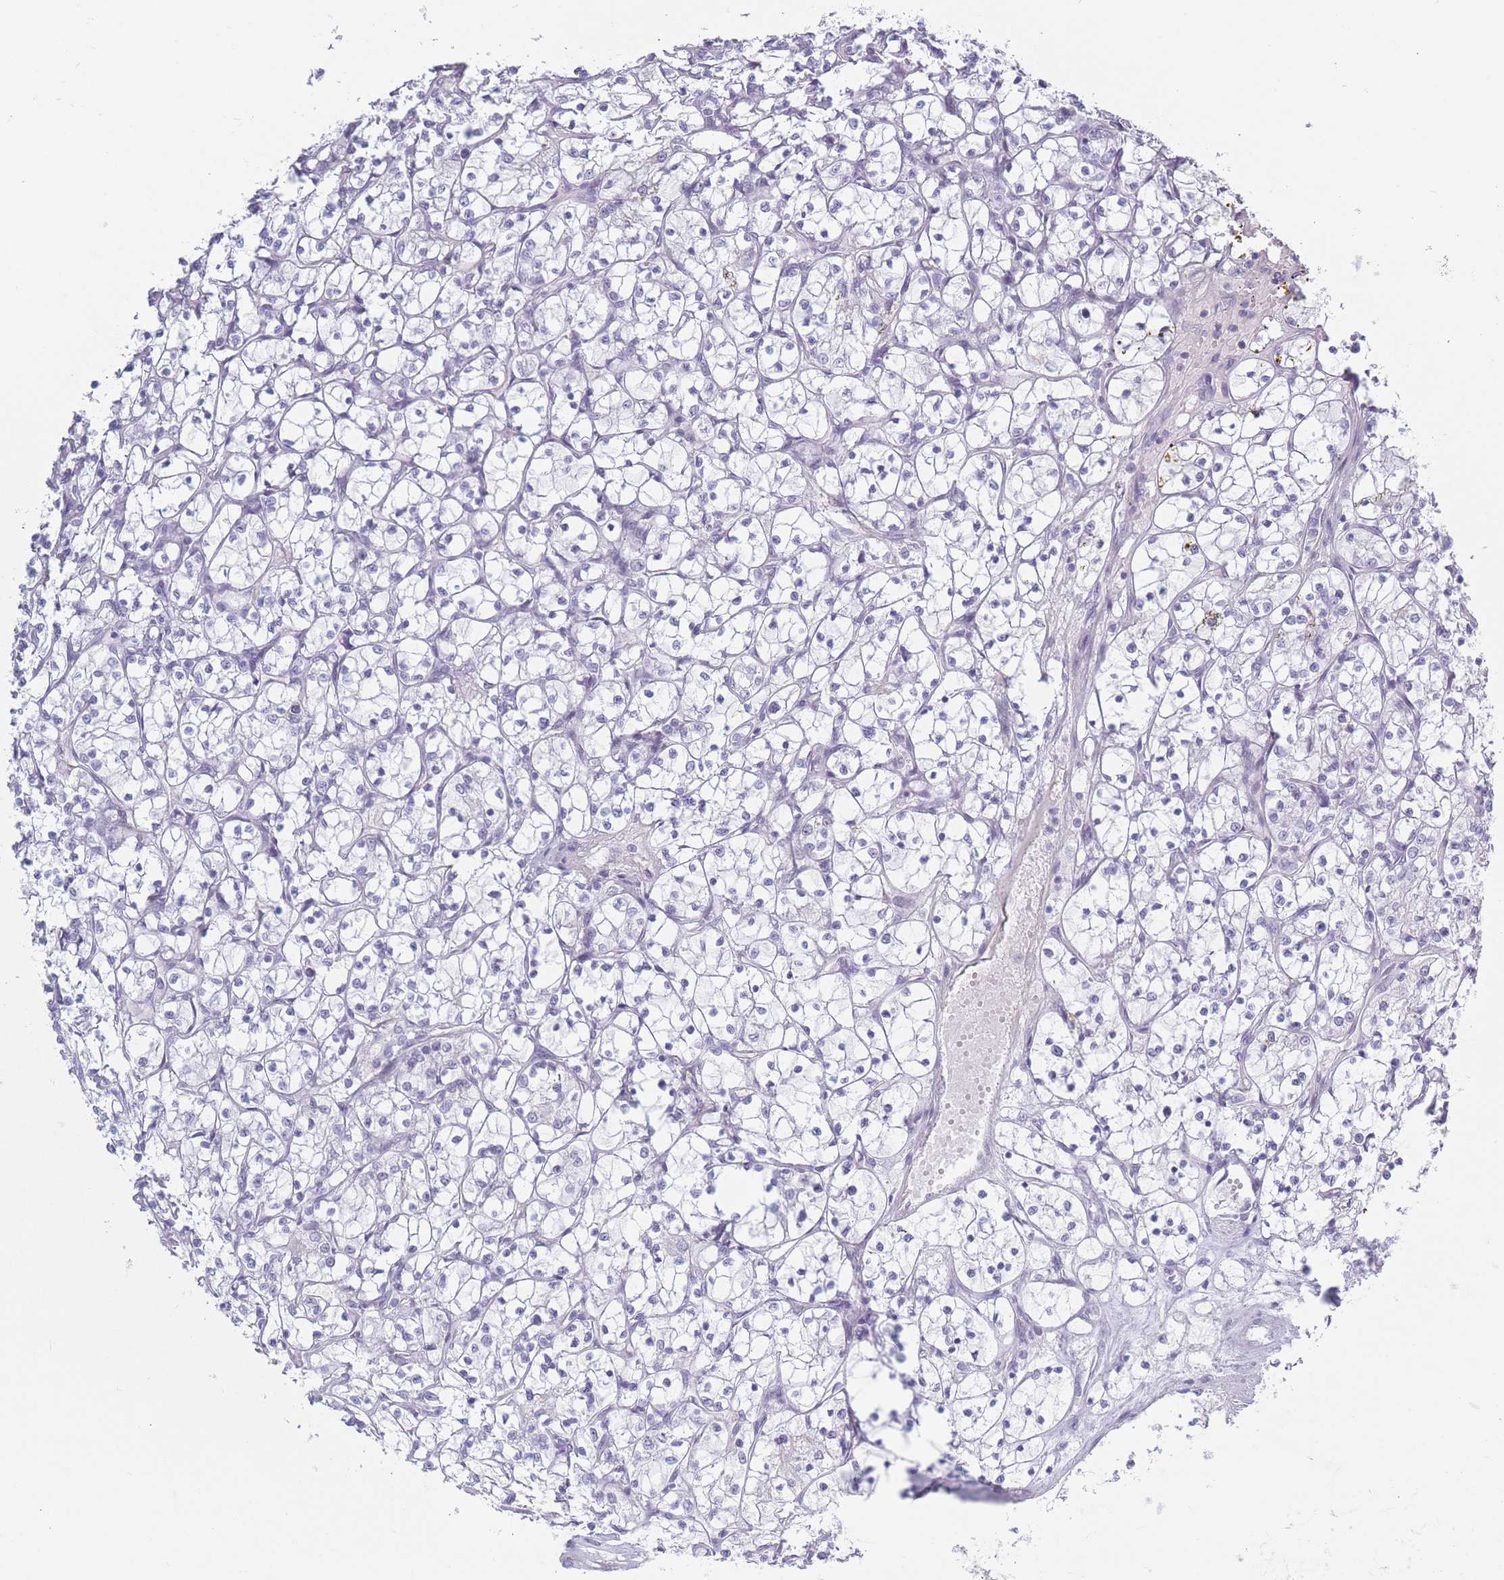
{"staining": {"intensity": "negative", "quantity": "none", "location": "none"}, "tissue": "renal cancer", "cell_type": "Tumor cells", "image_type": "cancer", "snomed": [{"axis": "morphology", "description": "Adenocarcinoma, NOS"}, {"axis": "topography", "description": "Kidney"}], "caption": "The histopathology image reveals no significant expression in tumor cells of renal cancer (adenocarcinoma).", "gene": "PLEKHG2", "patient": {"sex": "female", "age": 69}}